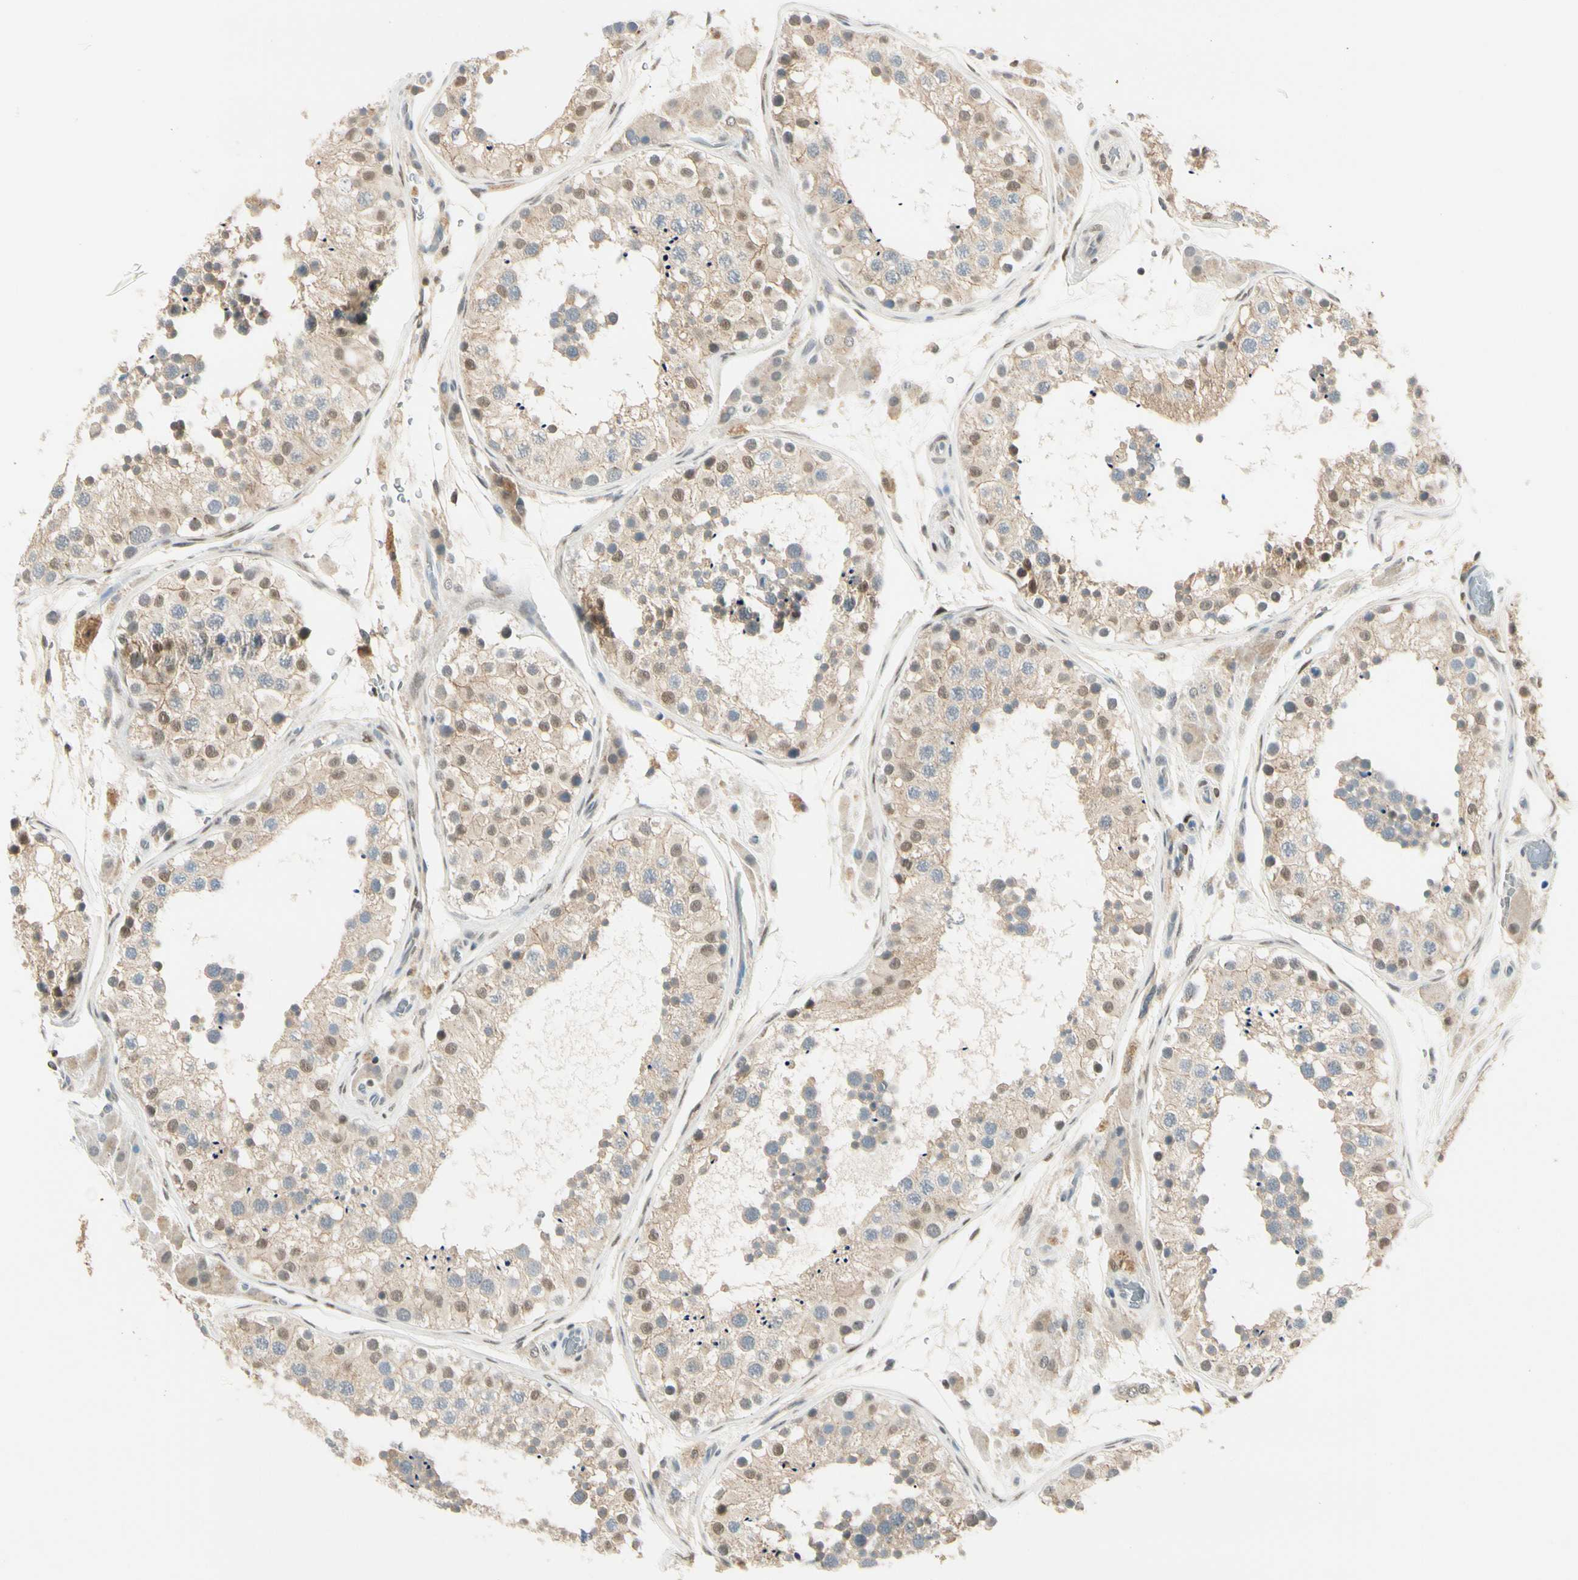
{"staining": {"intensity": "moderate", "quantity": ">75%", "location": "cytoplasmic/membranous,nuclear"}, "tissue": "testis", "cell_type": "Cells in seminiferous ducts", "image_type": "normal", "snomed": [{"axis": "morphology", "description": "Normal tissue, NOS"}, {"axis": "topography", "description": "Testis"}, {"axis": "topography", "description": "Epididymis"}], "caption": "Brown immunohistochemical staining in benign human testis shows moderate cytoplasmic/membranous,nuclear positivity in about >75% of cells in seminiferous ducts. The staining was performed using DAB (3,3'-diaminobenzidine), with brown indicating positive protein expression. Nuclei are stained blue with hematoxylin.", "gene": "ATXN1", "patient": {"sex": "male", "age": 26}}